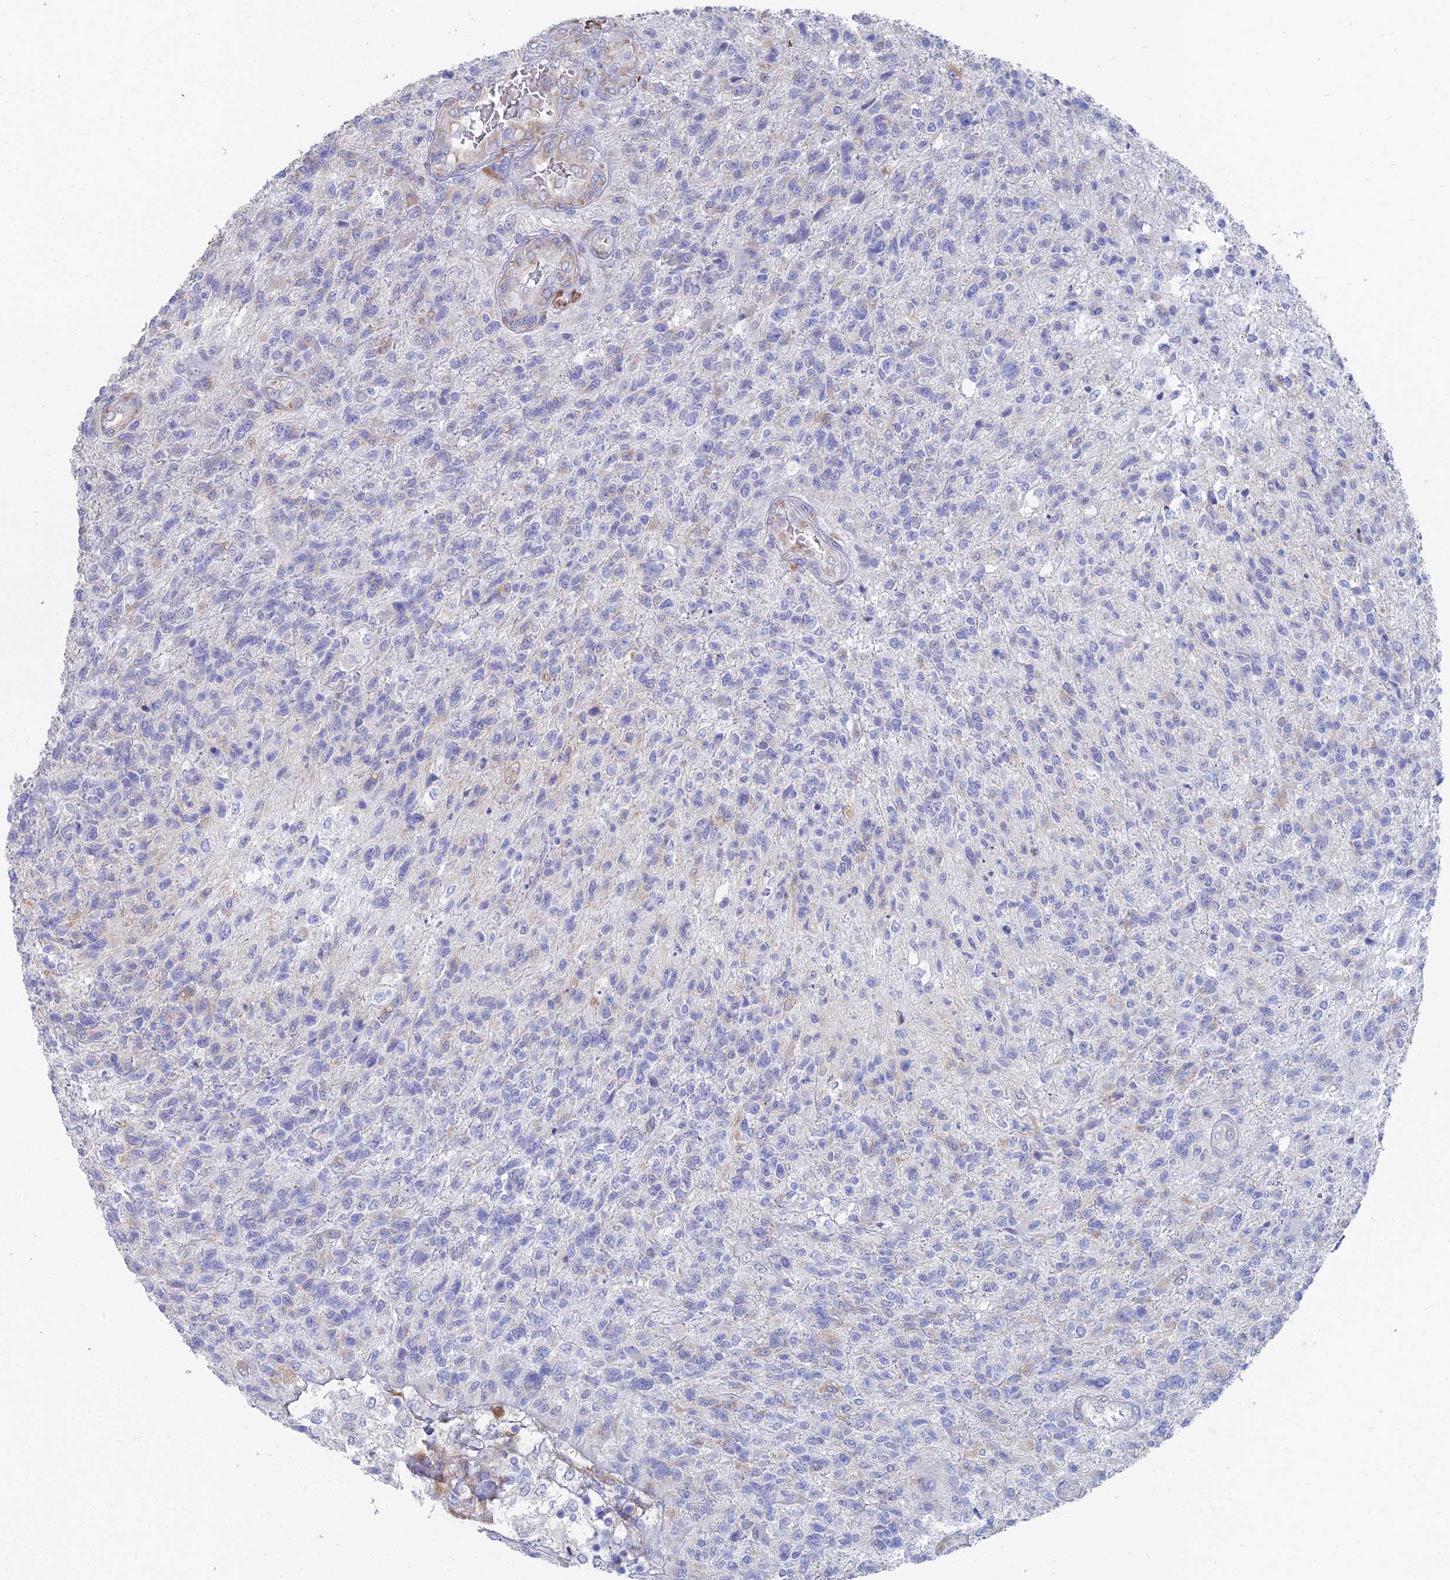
{"staining": {"intensity": "negative", "quantity": "none", "location": "none"}, "tissue": "glioma", "cell_type": "Tumor cells", "image_type": "cancer", "snomed": [{"axis": "morphology", "description": "Glioma, malignant, High grade"}, {"axis": "topography", "description": "Brain"}], "caption": "Glioma was stained to show a protein in brown. There is no significant expression in tumor cells.", "gene": "TNNT3", "patient": {"sex": "male", "age": 56}}